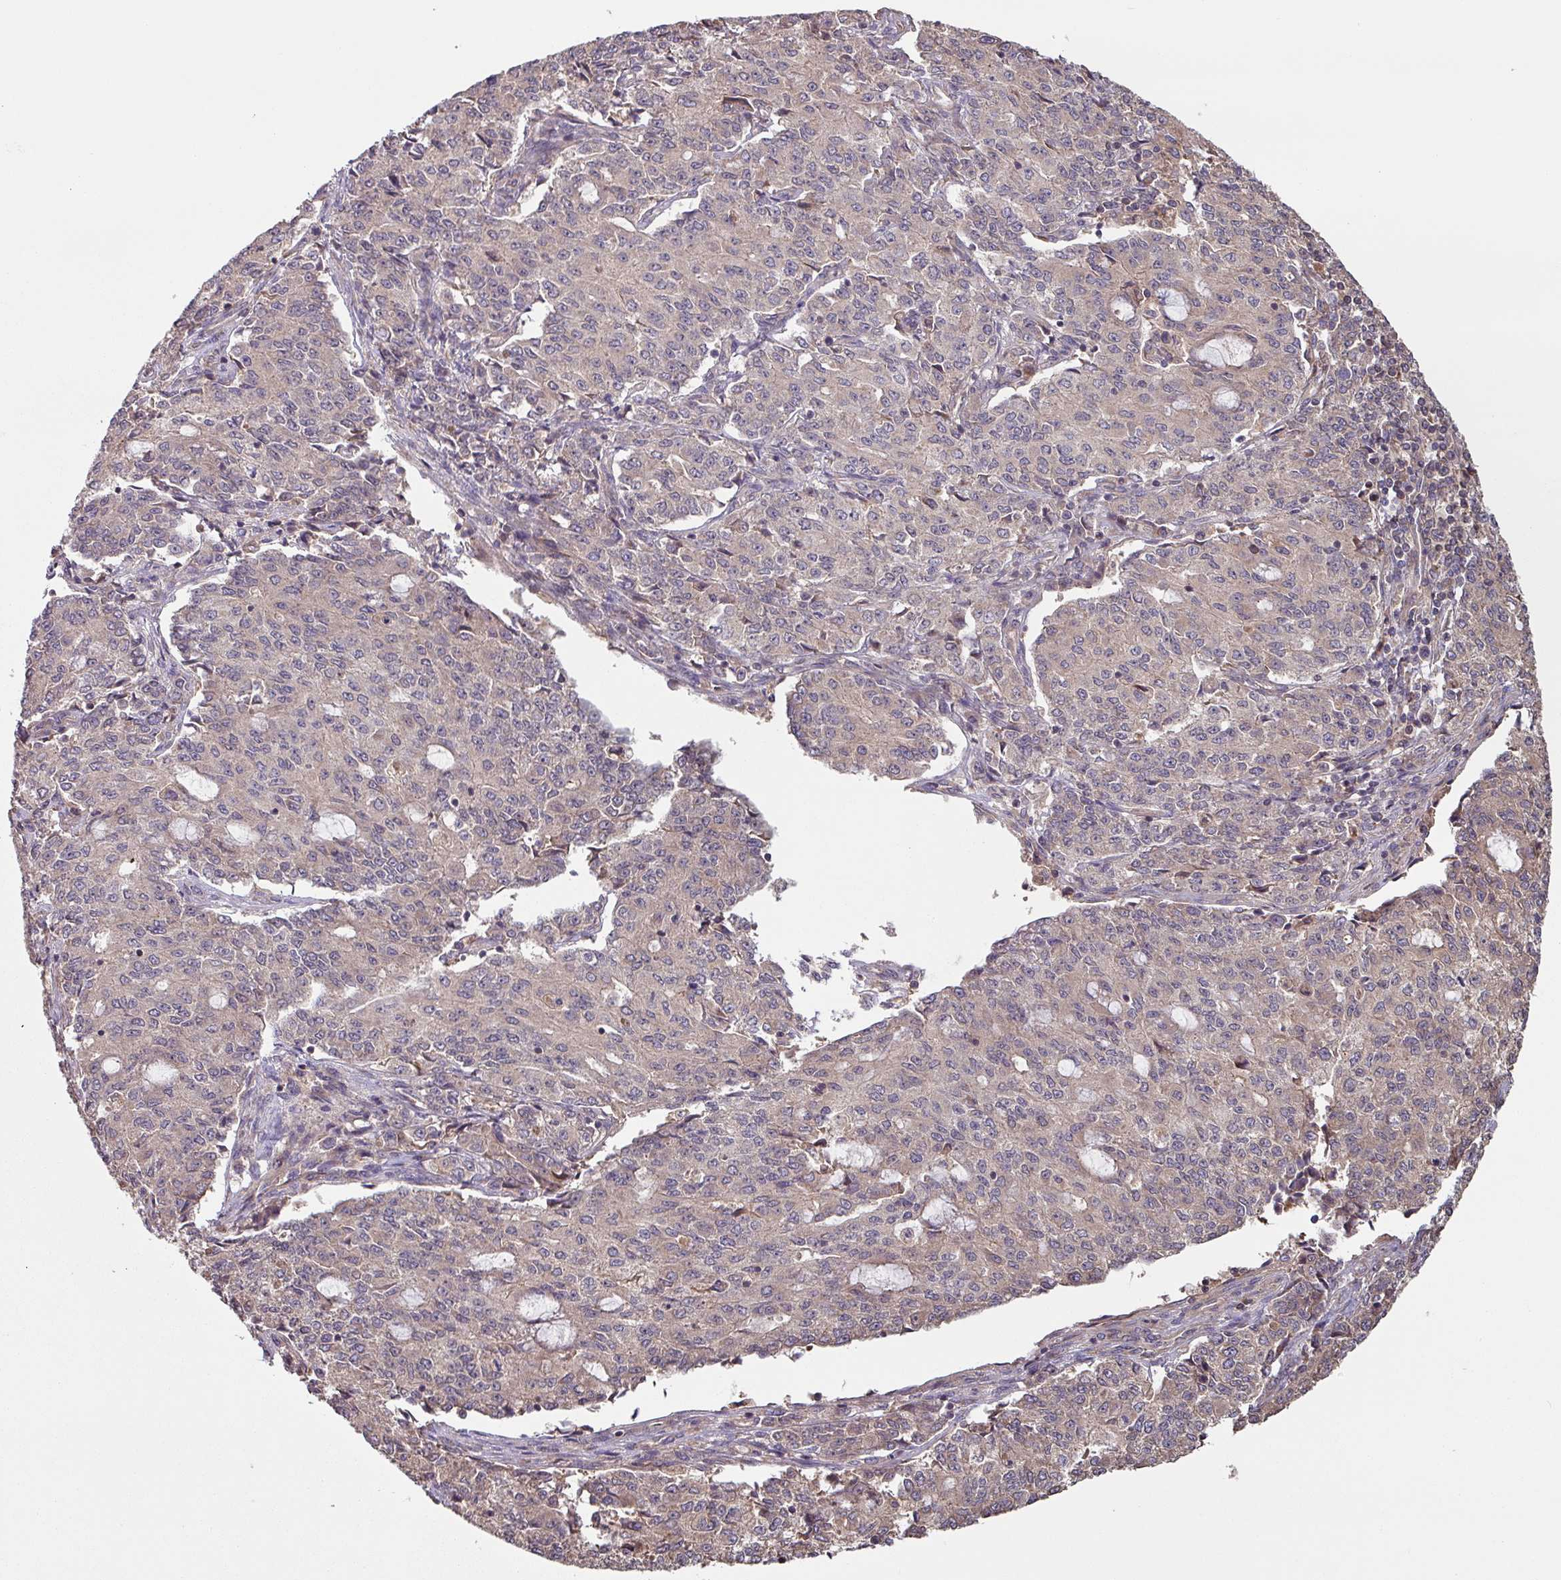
{"staining": {"intensity": "weak", "quantity": "25%-75%", "location": "cytoplasmic/membranous"}, "tissue": "endometrial cancer", "cell_type": "Tumor cells", "image_type": "cancer", "snomed": [{"axis": "morphology", "description": "Adenocarcinoma, NOS"}, {"axis": "topography", "description": "Endometrium"}], "caption": "Endometrial adenocarcinoma stained with DAB IHC reveals low levels of weak cytoplasmic/membranous staining in about 25%-75% of tumor cells.", "gene": "SIK1", "patient": {"sex": "female", "age": 50}}